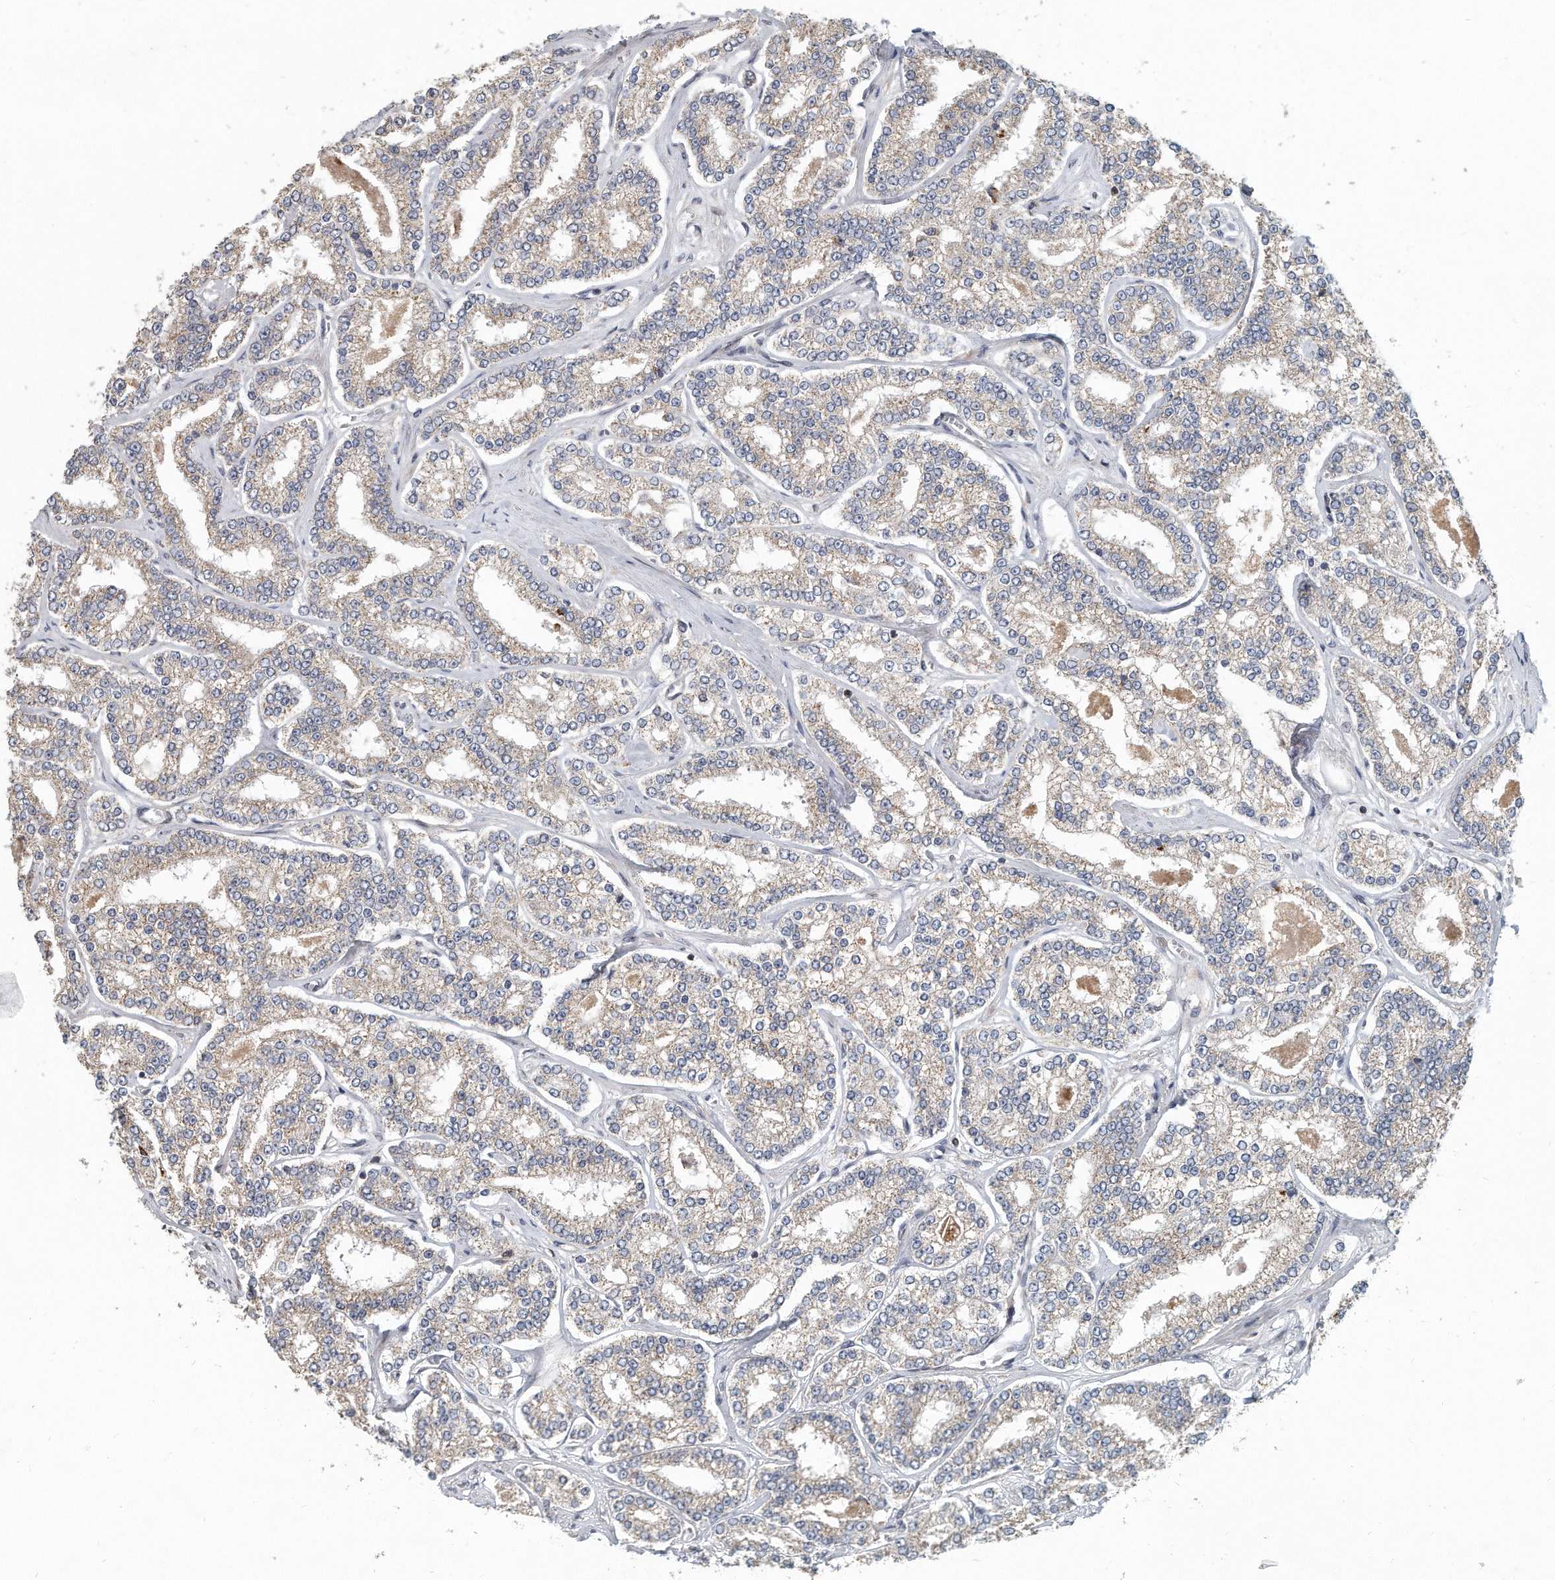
{"staining": {"intensity": "weak", "quantity": "25%-75%", "location": "cytoplasmic/membranous"}, "tissue": "prostate cancer", "cell_type": "Tumor cells", "image_type": "cancer", "snomed": [{"axis": "morphology", "description": "Normal tissue, NOS"}, {"axis": "morphology", "description": "Adenocarcinoma, High grade"}, {"axis": "topography", "description": "Prostate"}], "caption": "Prostate cancer (high-grade adenocarcinoma) tissue reveals weak cytoplasmic/membranous expression in about 25%-75% of tumor cells", "gene": "PCDH8", "patient": {"sex": "male", "age": 83}}